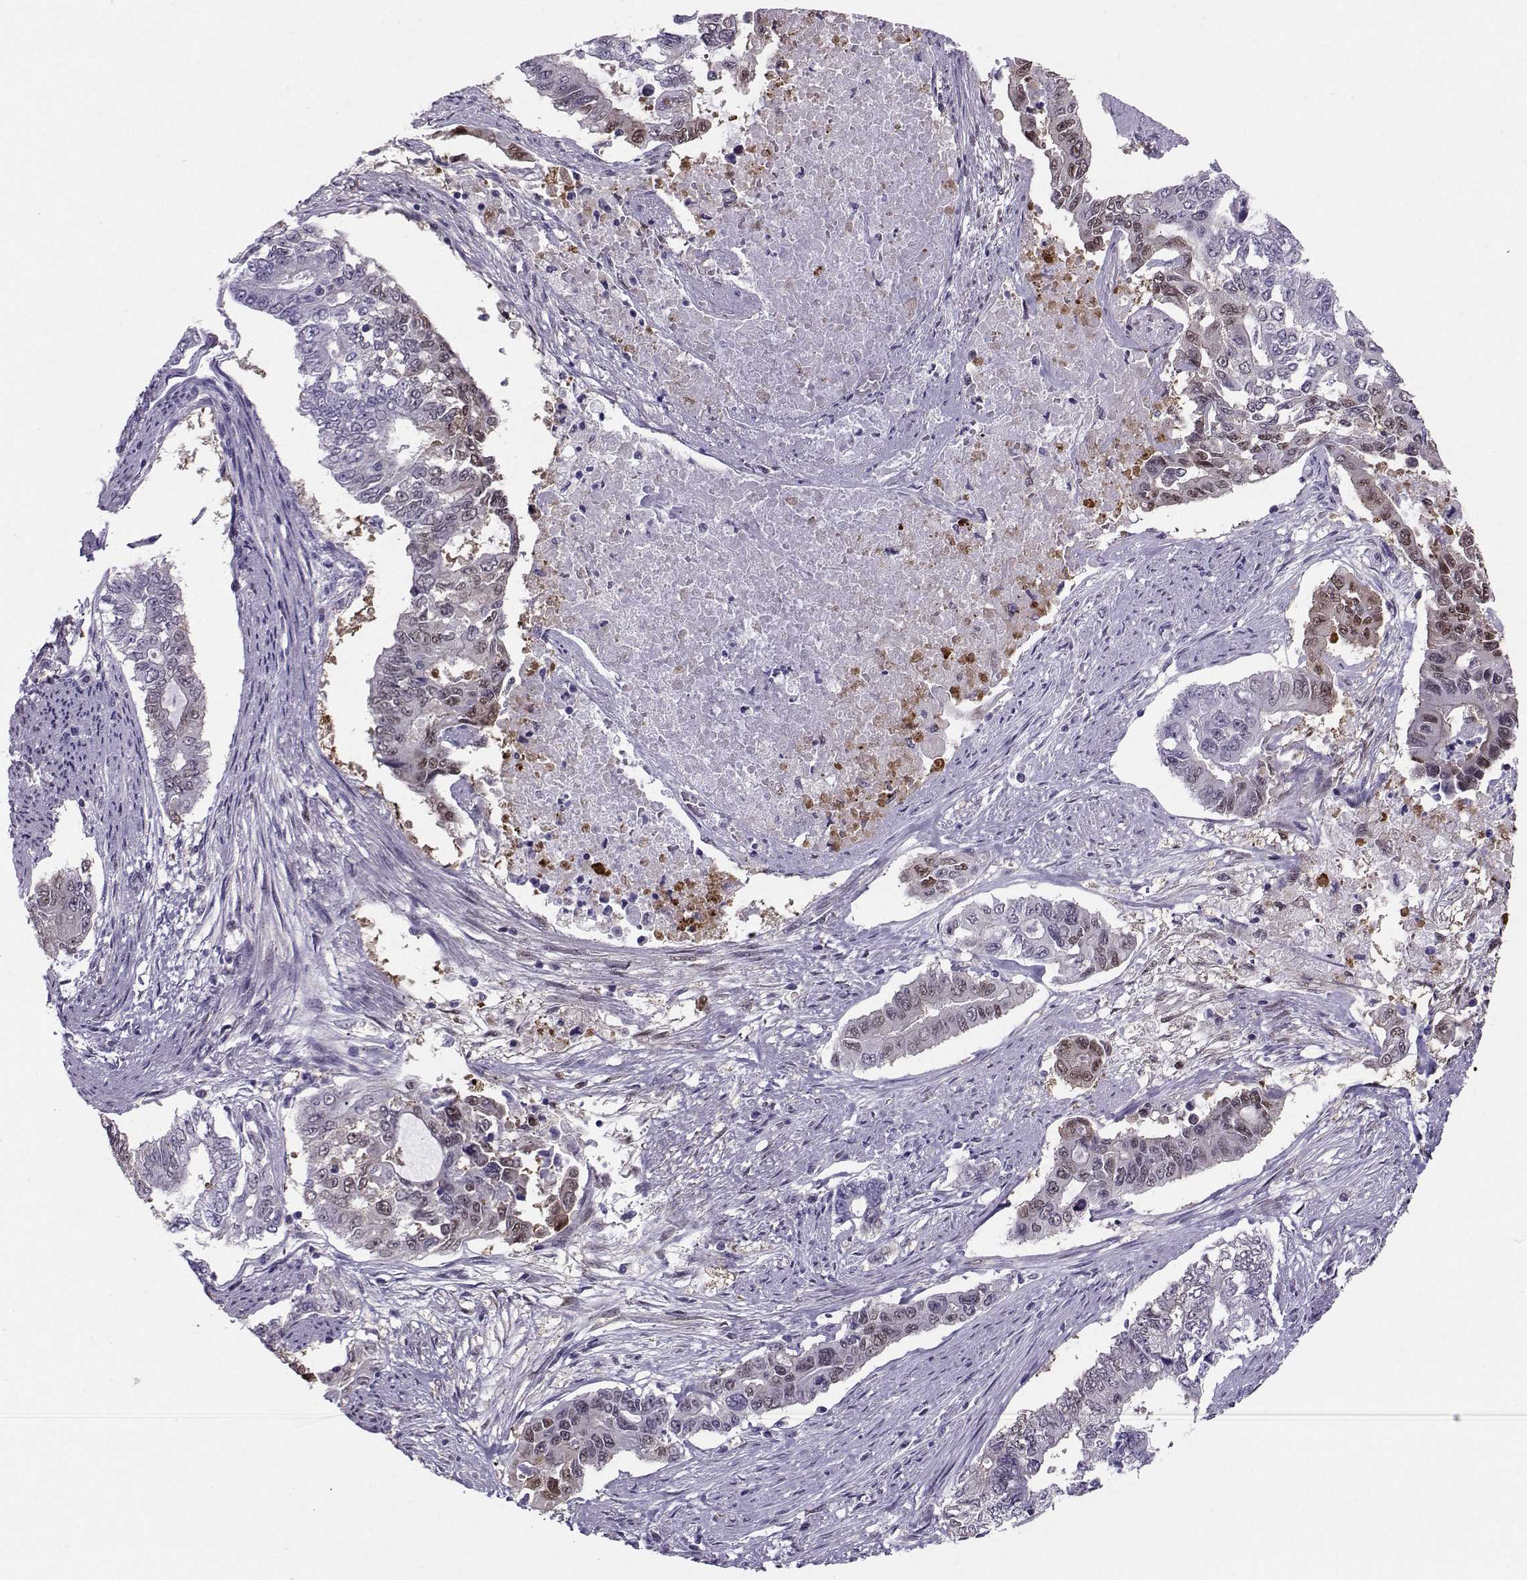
{"staining": {"intensity": "moderate", "quantity": "<25%", "location": "nuclear"}, "tissue": "endometrial cancer", "cell_type": "Tumor cells", "image_type": "cancer", "snomed": [{"axis": "morphology", "description": "Adenocarcinoma, NOS"}, {"axis": "topography", "description": "Uterus"}], "caption": "Human endometrial cancer (adenocarcinoma) stained with a protein marker reveals moderate staining in tumor cells.", "gene": "PGK1", "patient": {"sex": "female", "age": 59}}